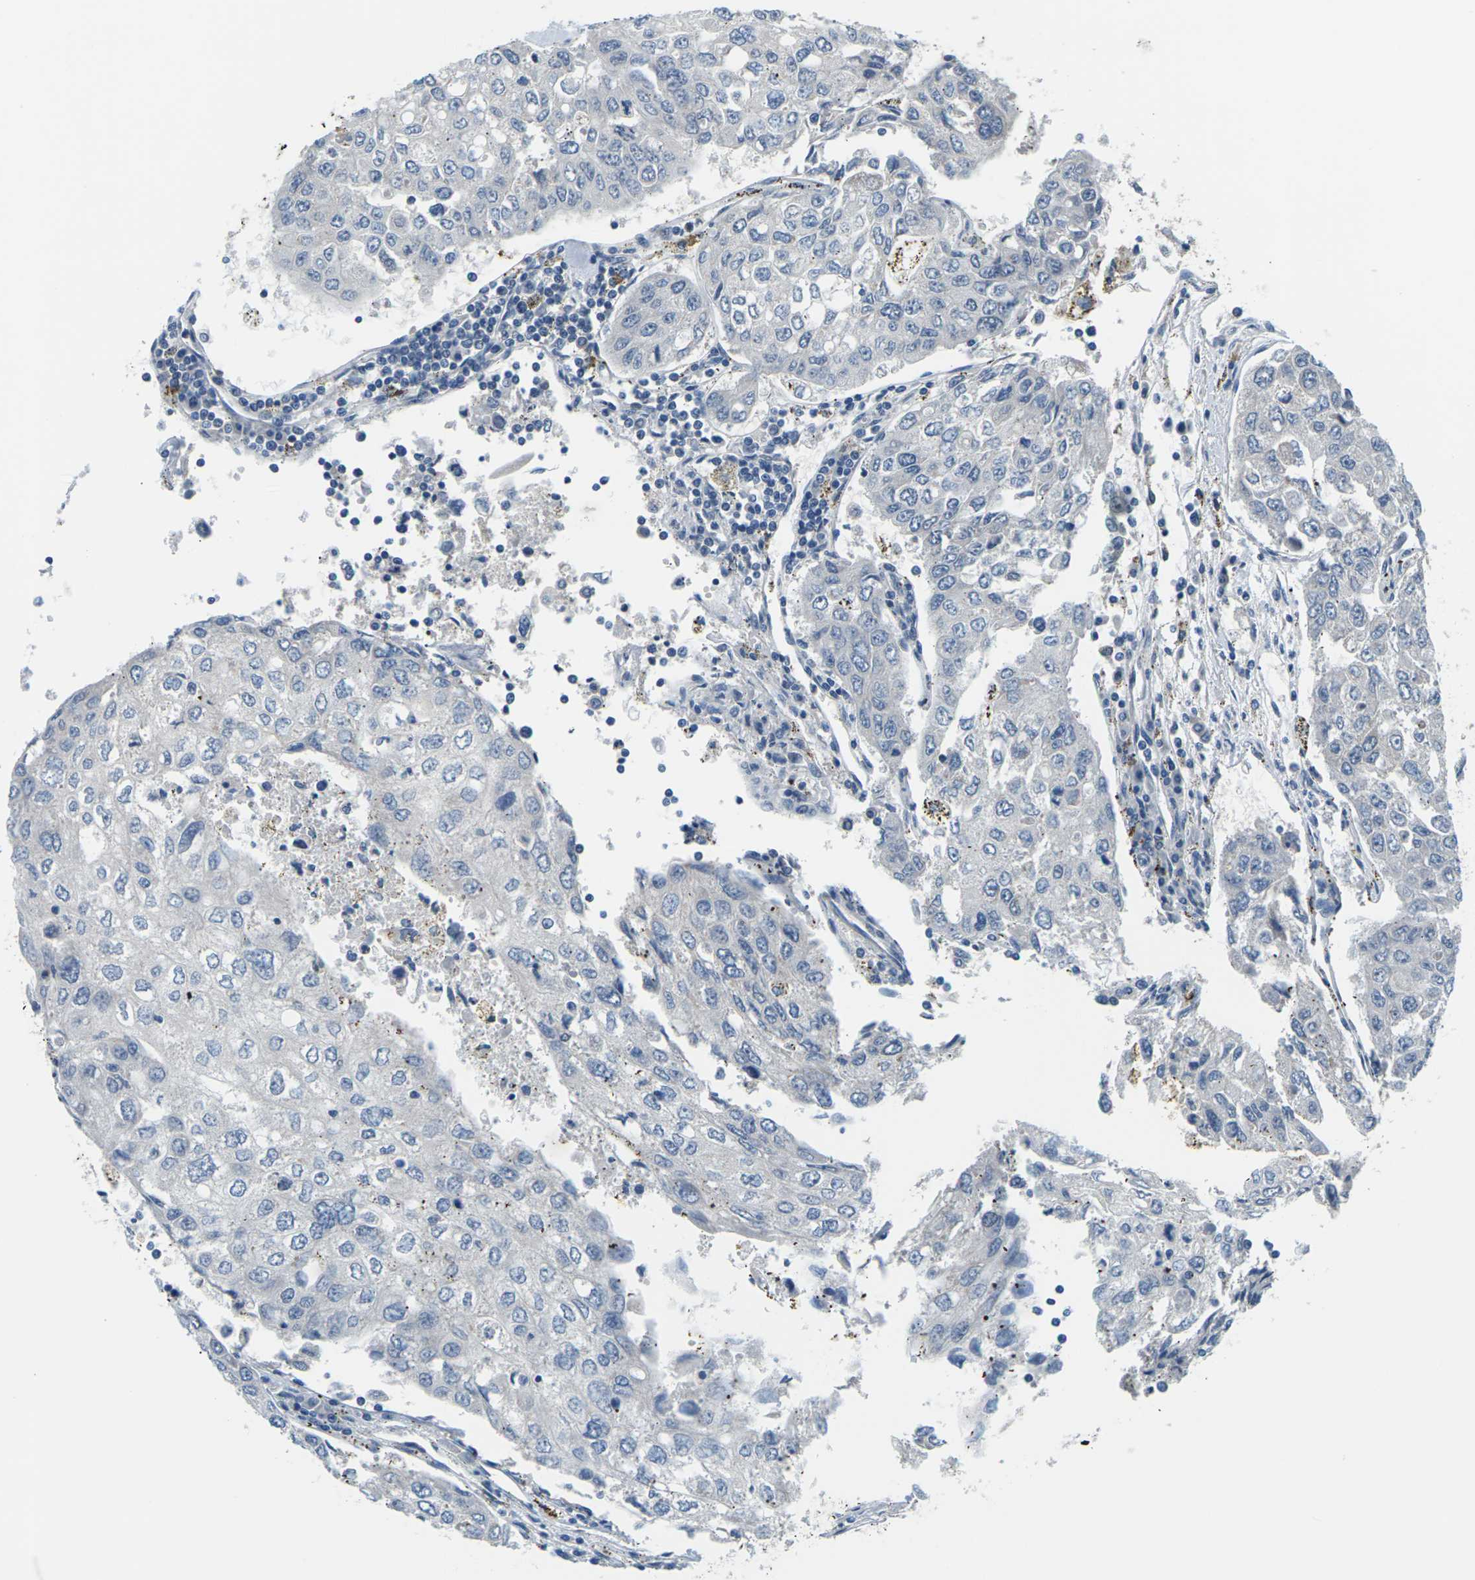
{"staining": {"intensity": "negative", "quantity": "none", "location": "none"}, "tissue": "urothelial cancer", "cell_type": "Tumor cells", "image_type": "cancer", "snomed": [{"axis": "morphology", "description": "Urothelial carcinoma, High grade"}, {"axis": "topography", "description": "Lymph node"}, {"axis": "topography", "description": "Urinary bladder"}], "caption": "Urothelial cancer stained for a protein using immunohistochemistry exhibits no staining tumor cells.", "gene": "SLC13A3", "patient": {"sex": "male", "age": 51}}